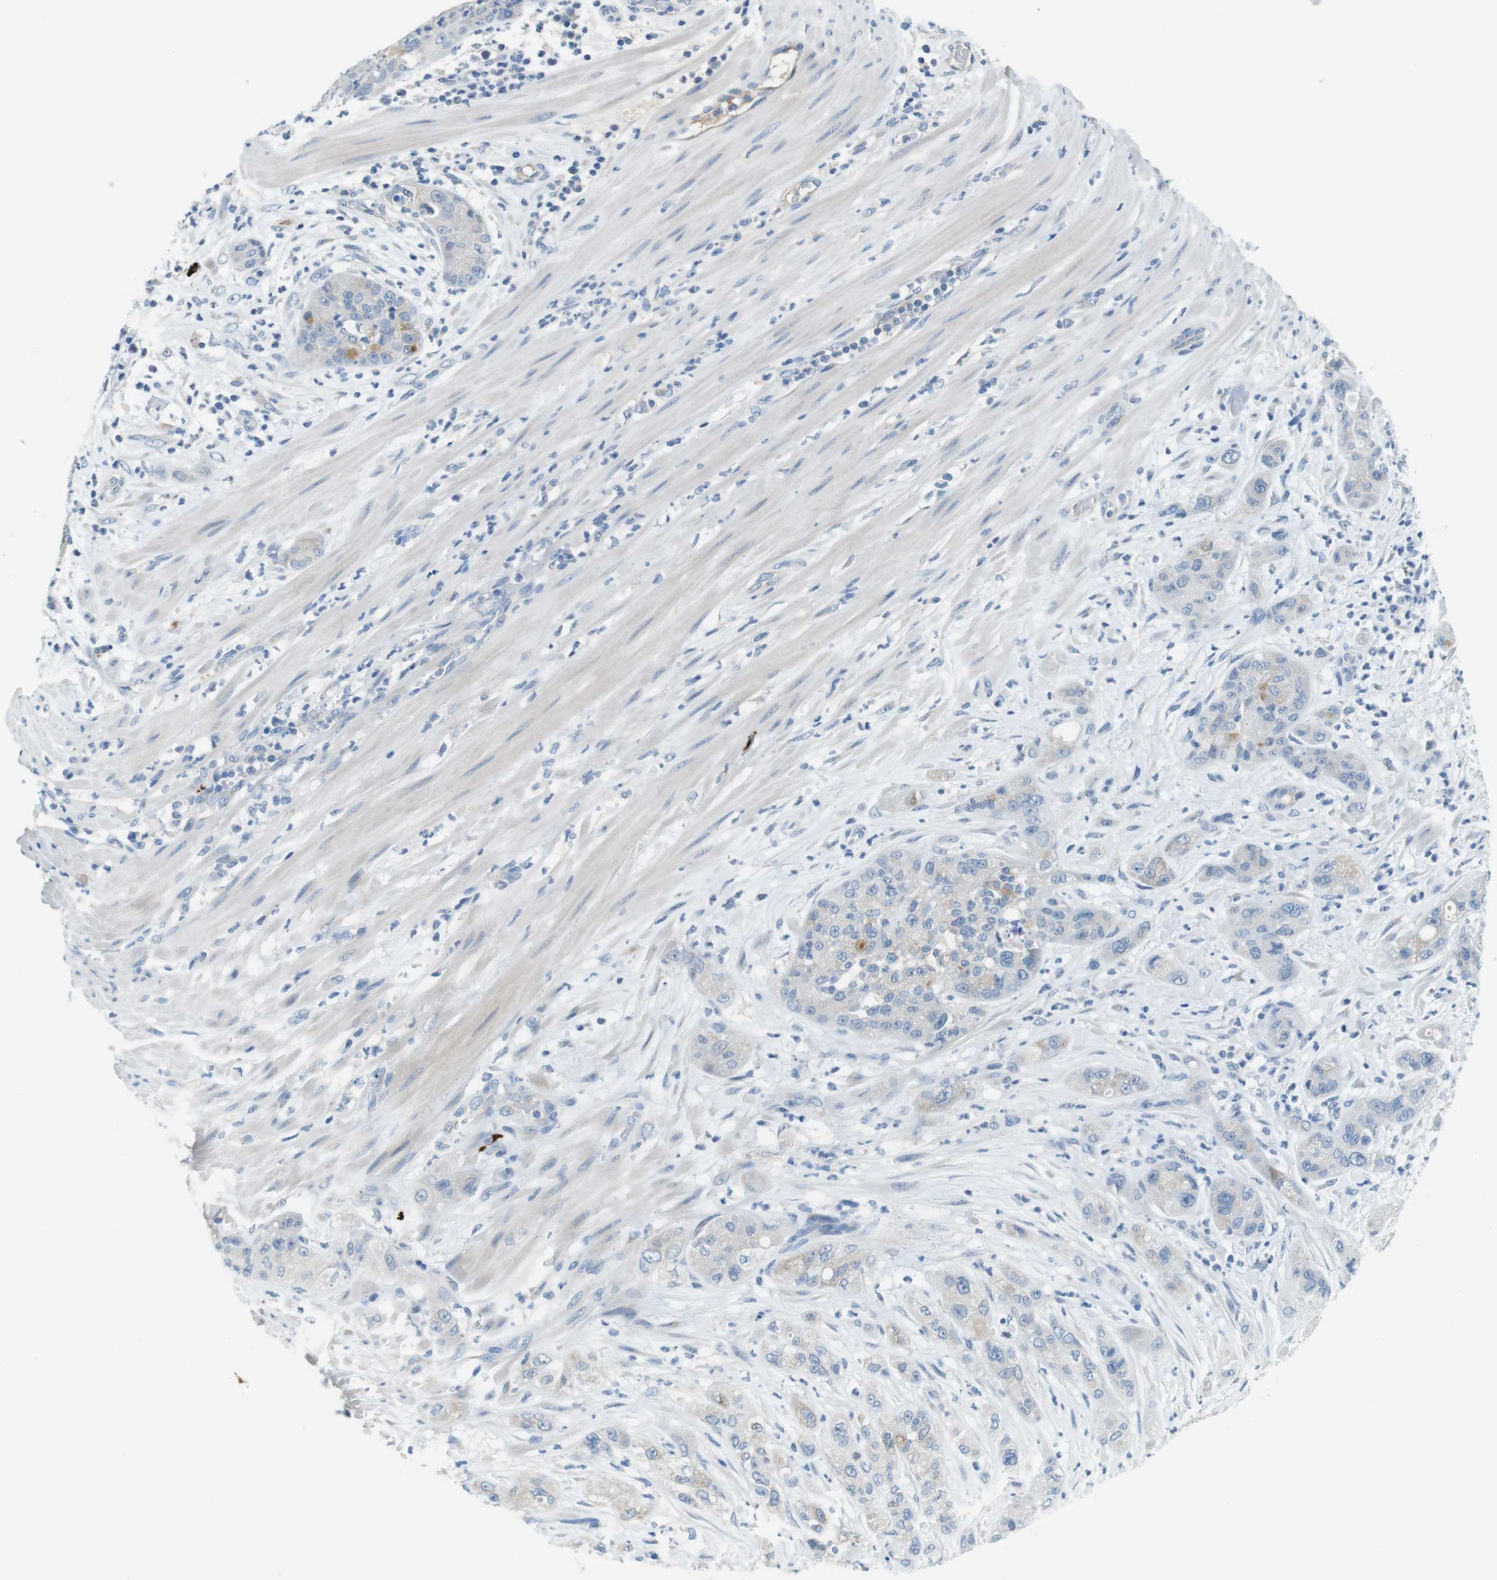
{"staining": {"intensity": "weak", "quantity": "25%-75%", "location": "cytoplasmic/membranous"}, "tissue": "pancreatic cancer", "cell_type": "Tumor cells", "image_type": "cancer", "snomed": [{"axis": "morphology", "description": "Adenocarcinoma, NOS"}, {"axis": "topography", "description": "Pancreas"}], "caption": "The immunohistochemical stain labels weak cytoplasmic/membranous expression in tumor cells of pancreatic cancer (adenocarcinoma) tissue. (DAB IHC with brightfield microscopy, high magnification).", "gene": "SLC35A3", "patient": {"sex": "female", "age": 78}}